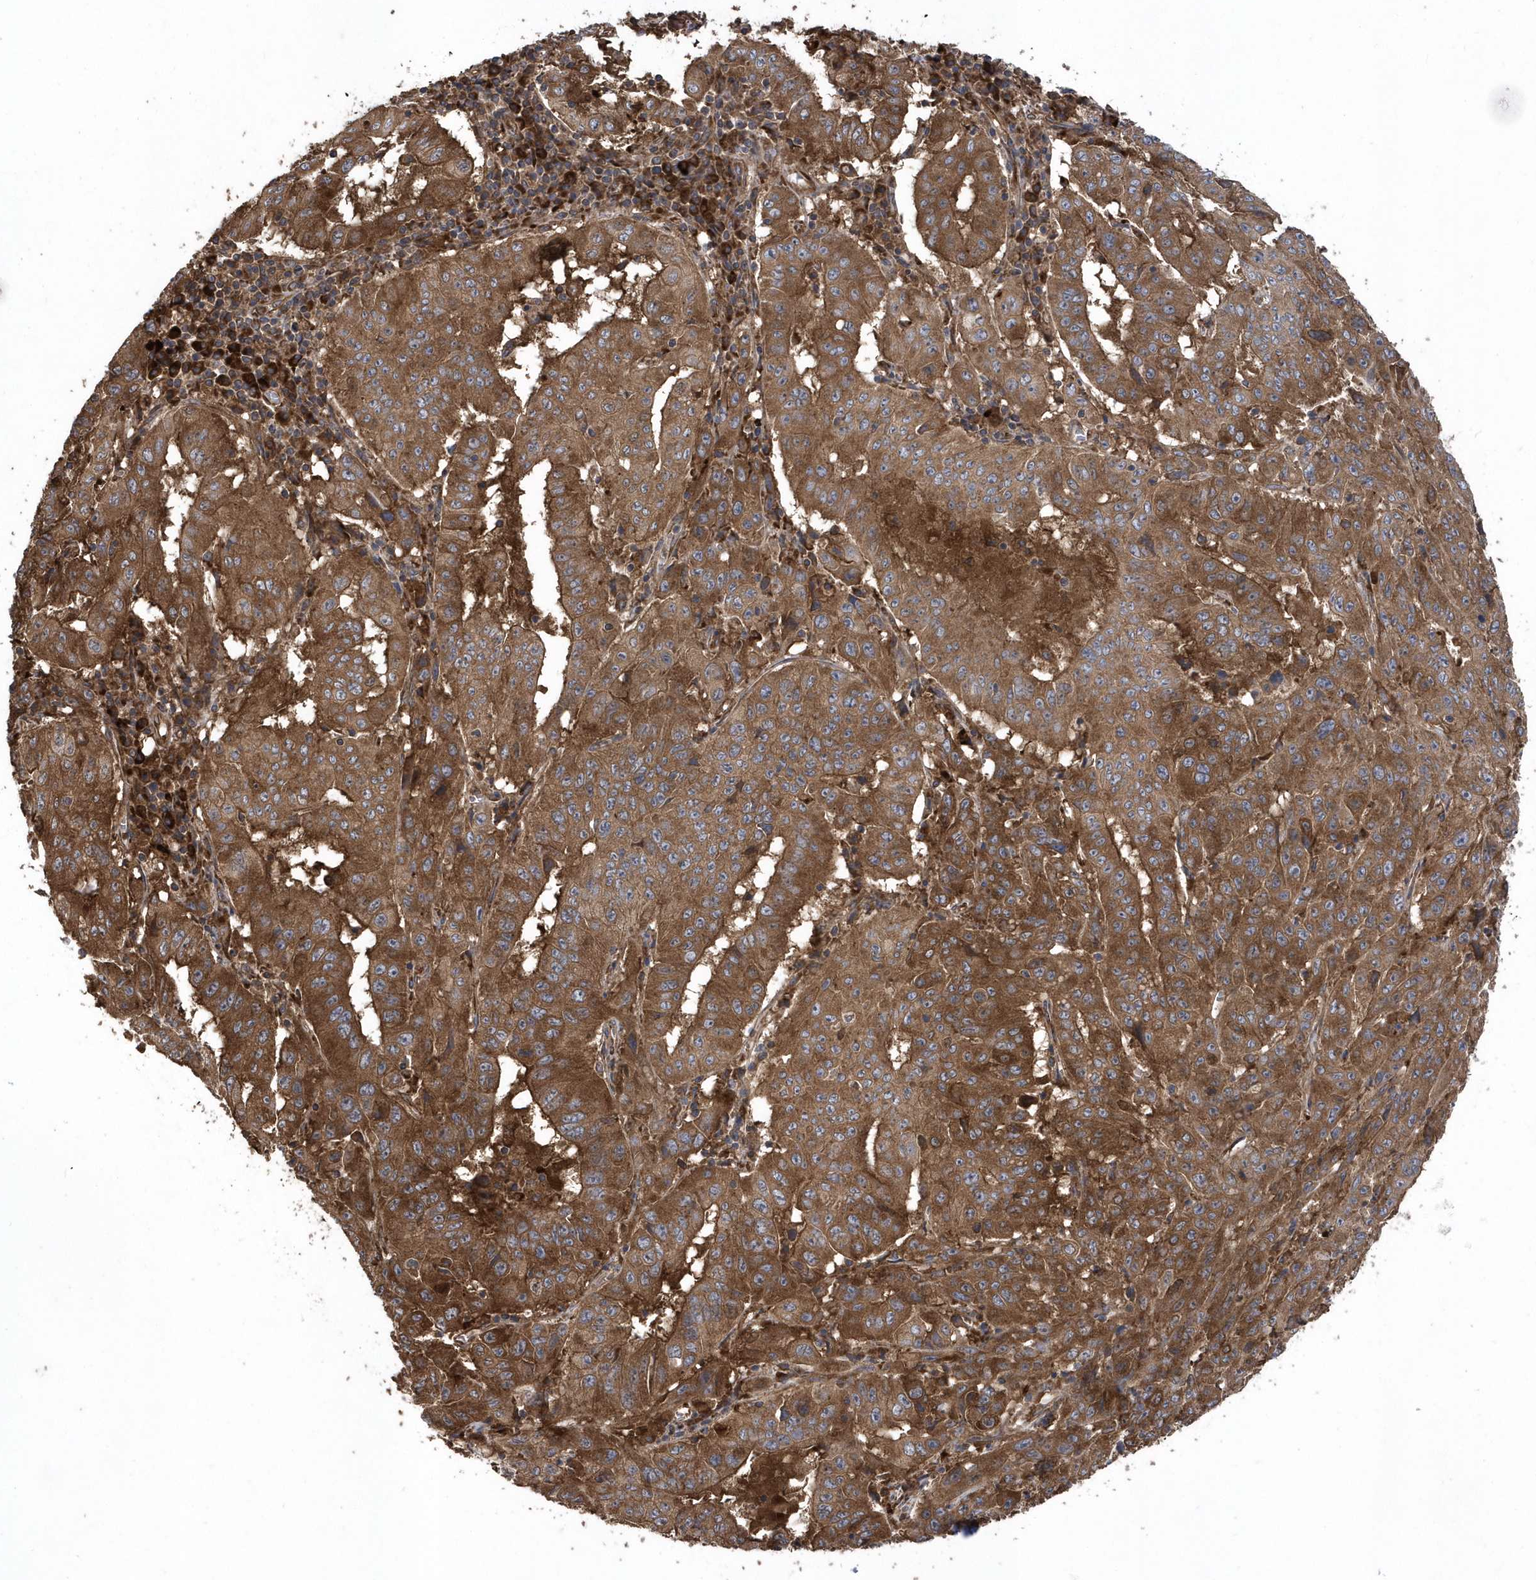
{"staining": {"intensity": "strong", "quantity": ">75%", "location": "cytoplasmic/membranous"}, "tissue": "pancreatic cancer", "cell_type": "Tumor cells", "image_type": "cancer", "snomed": [{"axis": "morphology", "description": "Adenocarcinoma, NOS"}, {"axis": "topography", "description": "Pancreas"}], "caption": "Protein staining of pancreatic cancer (adenocarcinoma) tissue displays strong cytoplasmic/membranous staining in about >75% of tumor cells. (DAB = brown stain, brightfield microscopy at high magnification).", "gene": "WASHC5", "patient": {"sex": "male", "age": 63}}